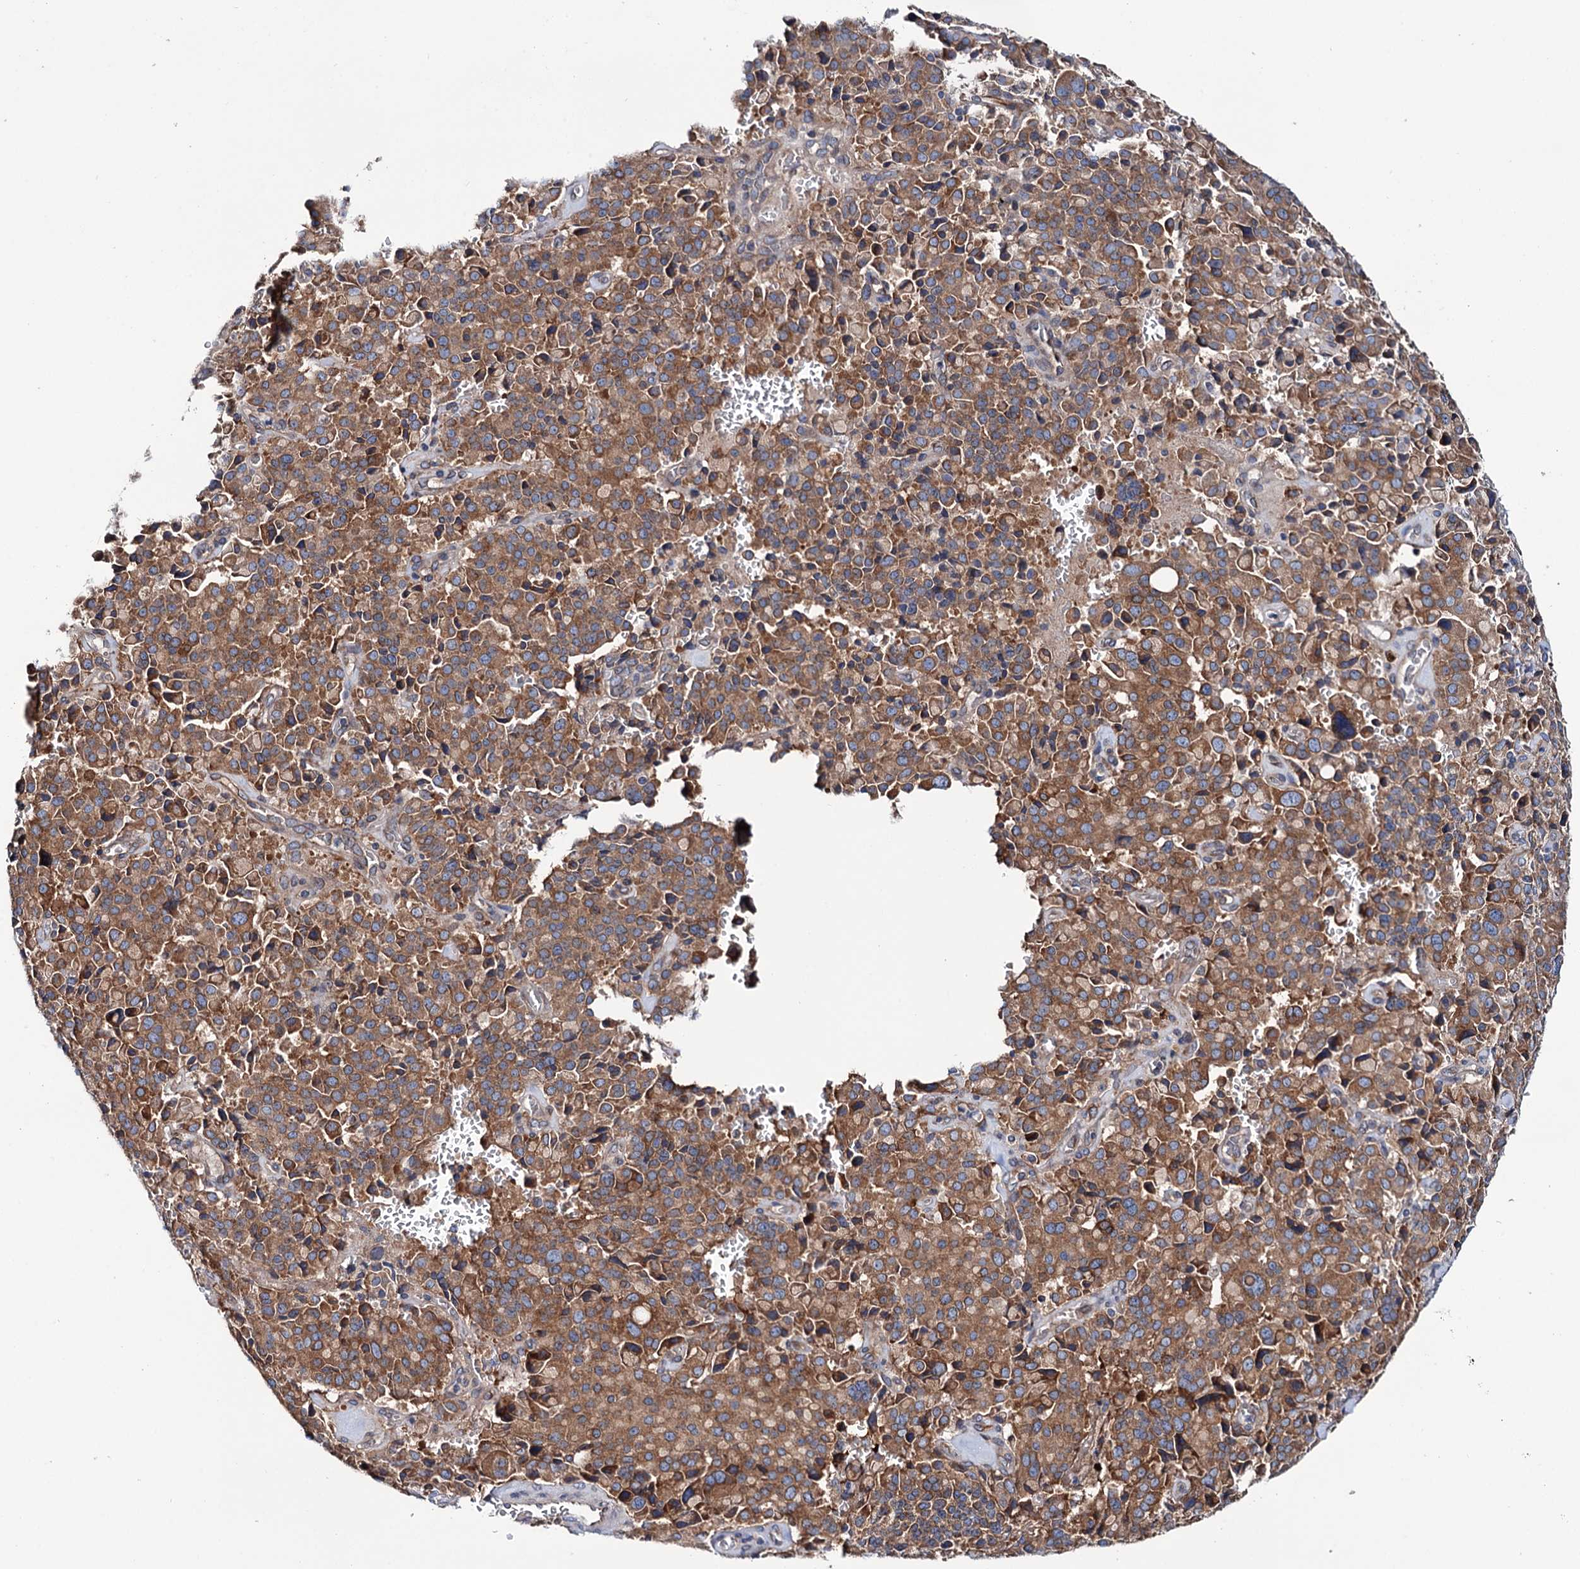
{"staining": {"intensity": "moderate", "quantity": ">75%", "location": "cytoplasmic/membranous"}, "tissue": "pancreatic cancer", "cell_type": "Tumor cells", "image_type": "cancer", "snomed": [{"axis": "morphology", "description": "Adenocarcinoma, NOS"}, {"axis": "topography", "description": "Pancreas"}], "caption": "Tumor cells show medium levels of moderate cytoplasmic/membranous staining in approximately >75% of cells in human pancreatic adenocarcinoma.", "gene": "PTDSS2", "patient": {"sex": "male", "age": 65}}